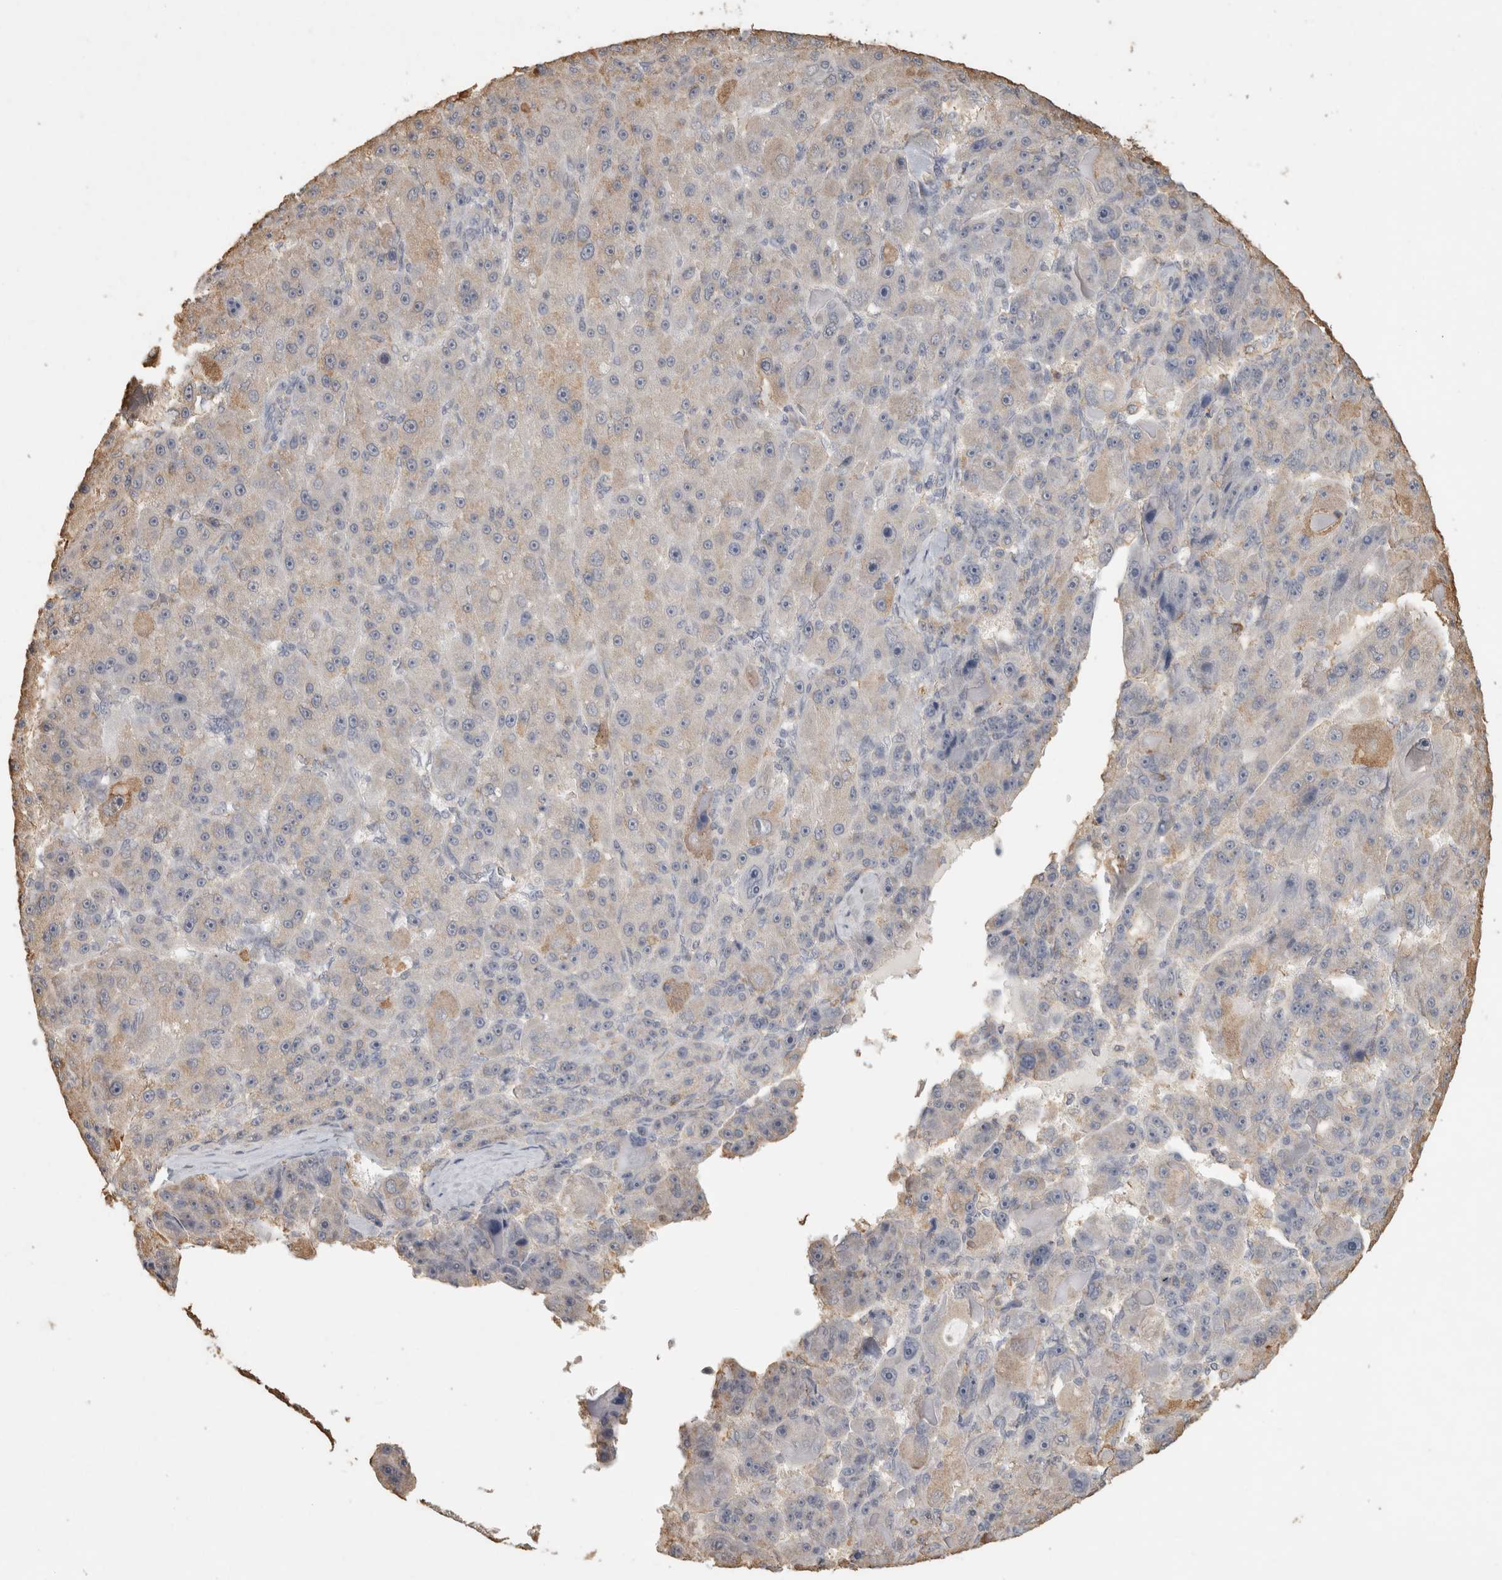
{"staining": {"intensity": "negative", "quantity": "none", "location": "none"}, "tissue": "liver cancer", "cell_type": "Tumor cells", "image_type": "cancer", "snomed": [{"axis": "morphology", "description": "Carcinoma, Hepatocellular, NOS"}, {"axis": "topography", "description": "Liver"}], "caption": "Micrograph shows no significant protein expression in tumor cells of liver cancer (hepatocellular carcinoma). (DAB IHC with hematoxylin counter stain).", "gene": "REPS2", "patient": {"sex": "male", "age": 76}}